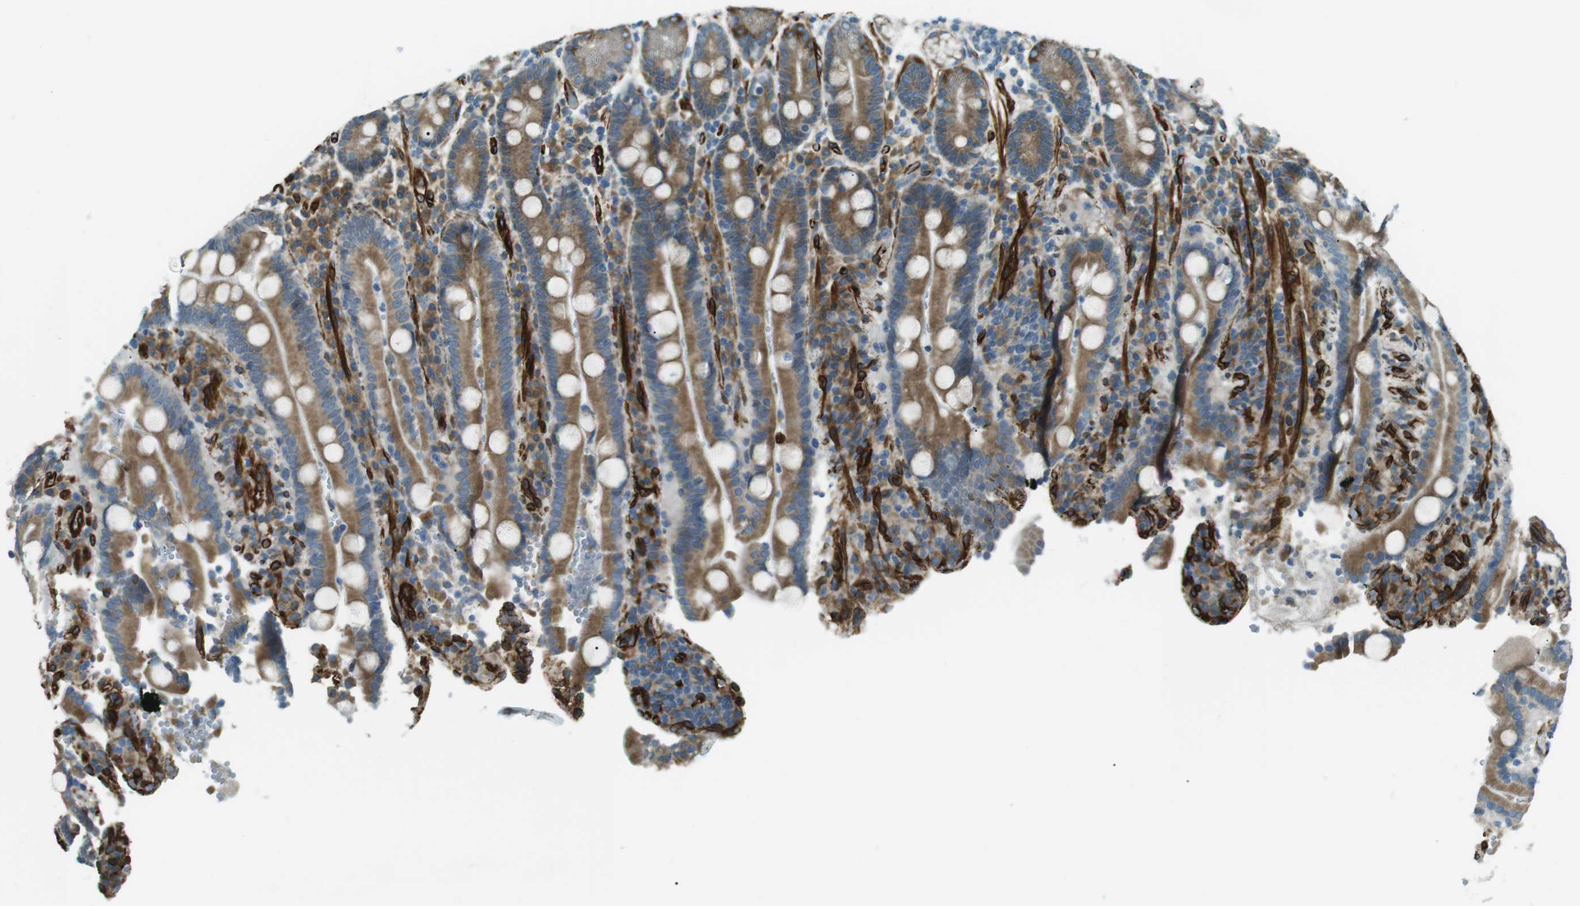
{"staining": {"intensity": "moderate", "quantity": ">75%", "location": "cytoplasmic/membranous"}, "tissue": "duodenum", "cell_type": "Glandular cells", "image_type": "normal", "snomed": [{"axis": "morphology", "description": "Normal tissue, NOS"}, {"axis": "topography", "description": "Small intestine, NOS"}], "caption": "Immunohistochemical staining of benign duodenum exhibits moderate cytoplasmic/membranous protein expression in approximately >75% of glandular cells. (DAB IHC with brightfield microscopy, high magnification).", "gene": "ODR4", "patient": {"sex": "female", "age": 71}}